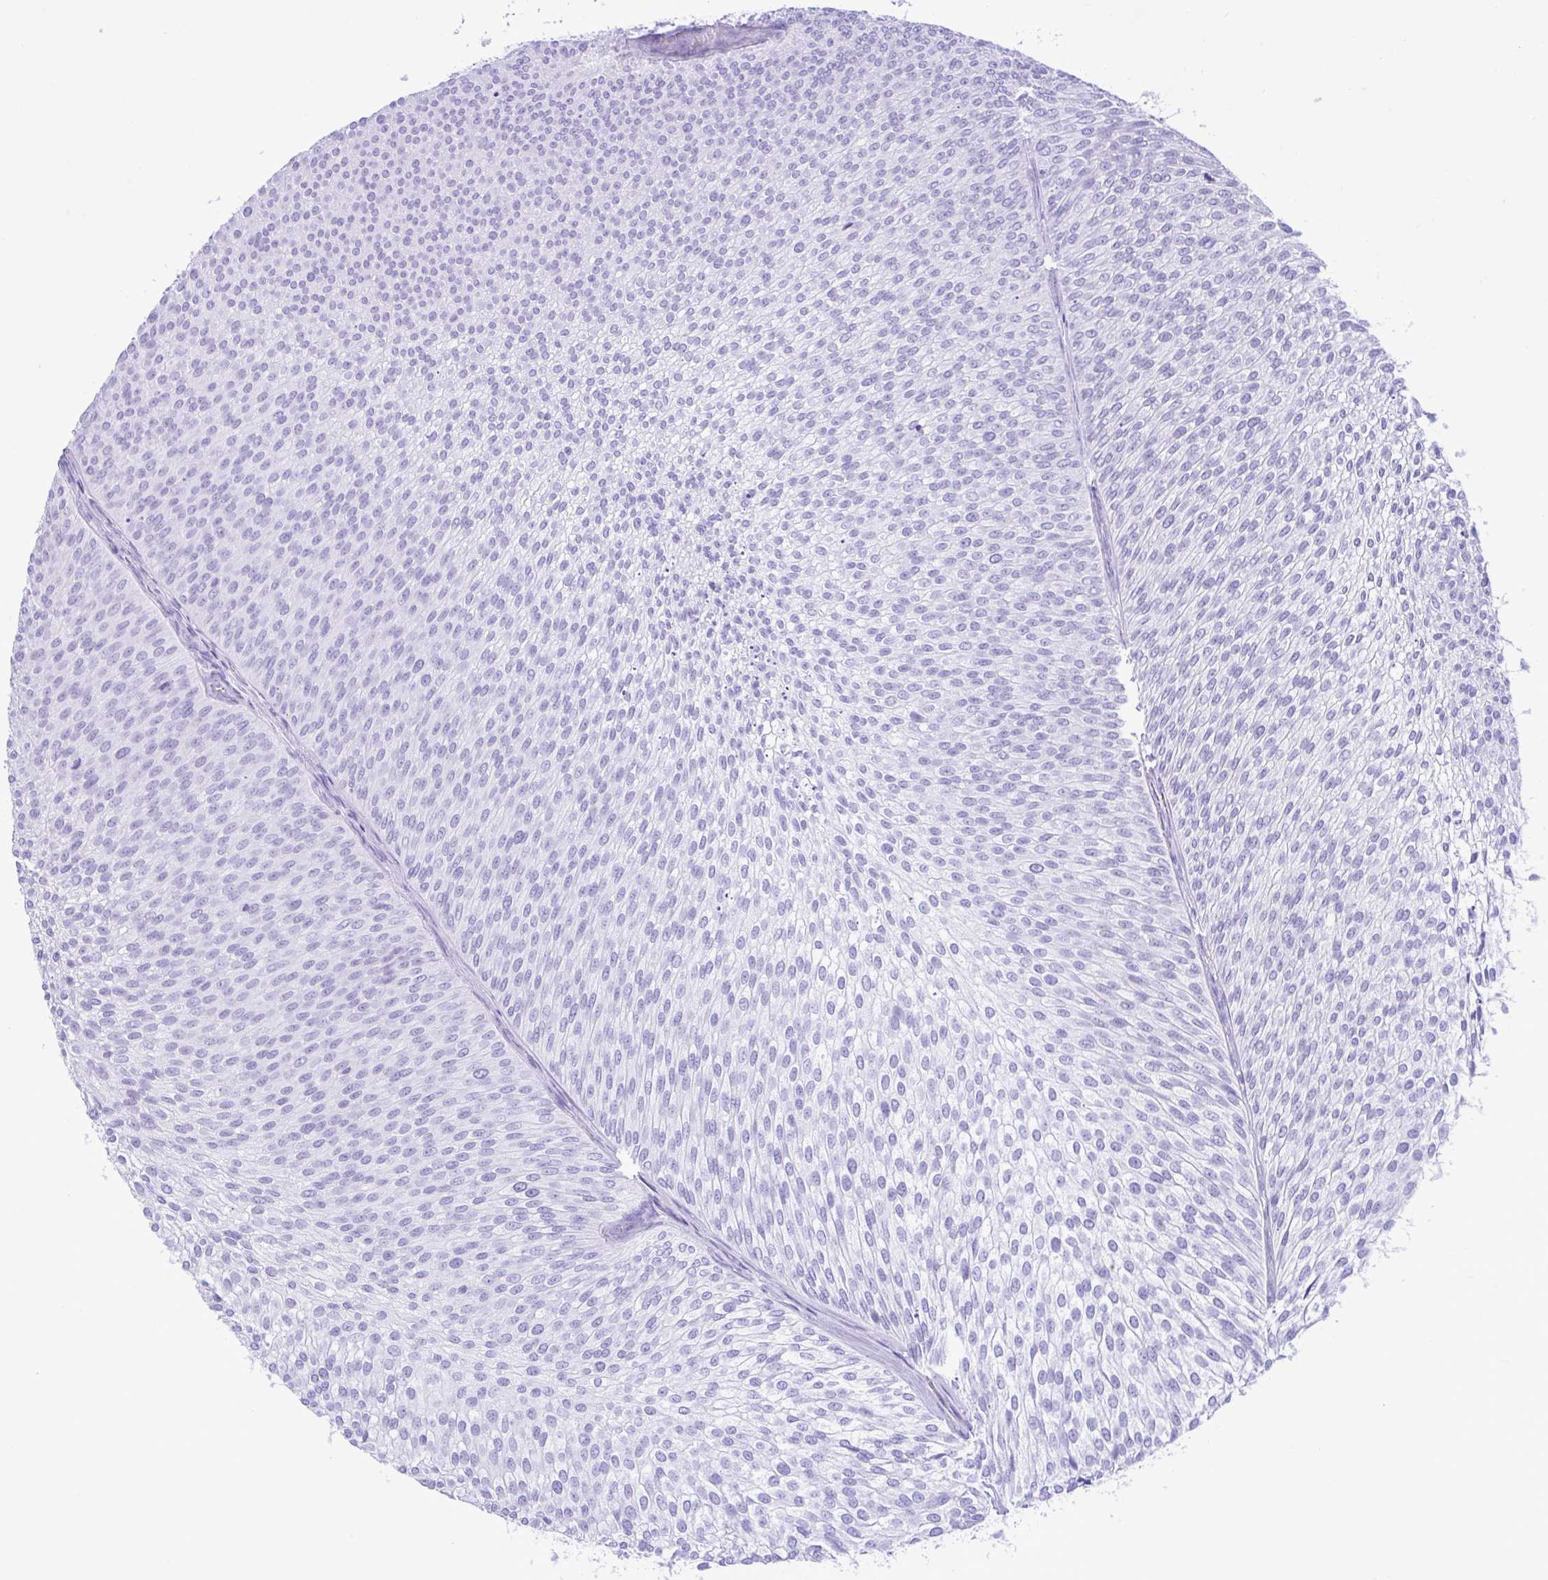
{"staining": {"intensity": "negative", "quantity": "none", "location": "none"}, "tissue": "urothelial cancer", "cell_type": "Tumor cells", "image_type": "cancer", "snomed": [{"axis": "morphology", "description": "Urothelial carcinoma, Low grade"}, {"axis": "topography", "description": "Urinary bladder"}], "caption": "Urothelial cancer stained for a protein using immunohistochemistry demonstrates no positivity tumor cells.", "gene": "ZNF101", "patient": {"sex": "male", "age": 91}}